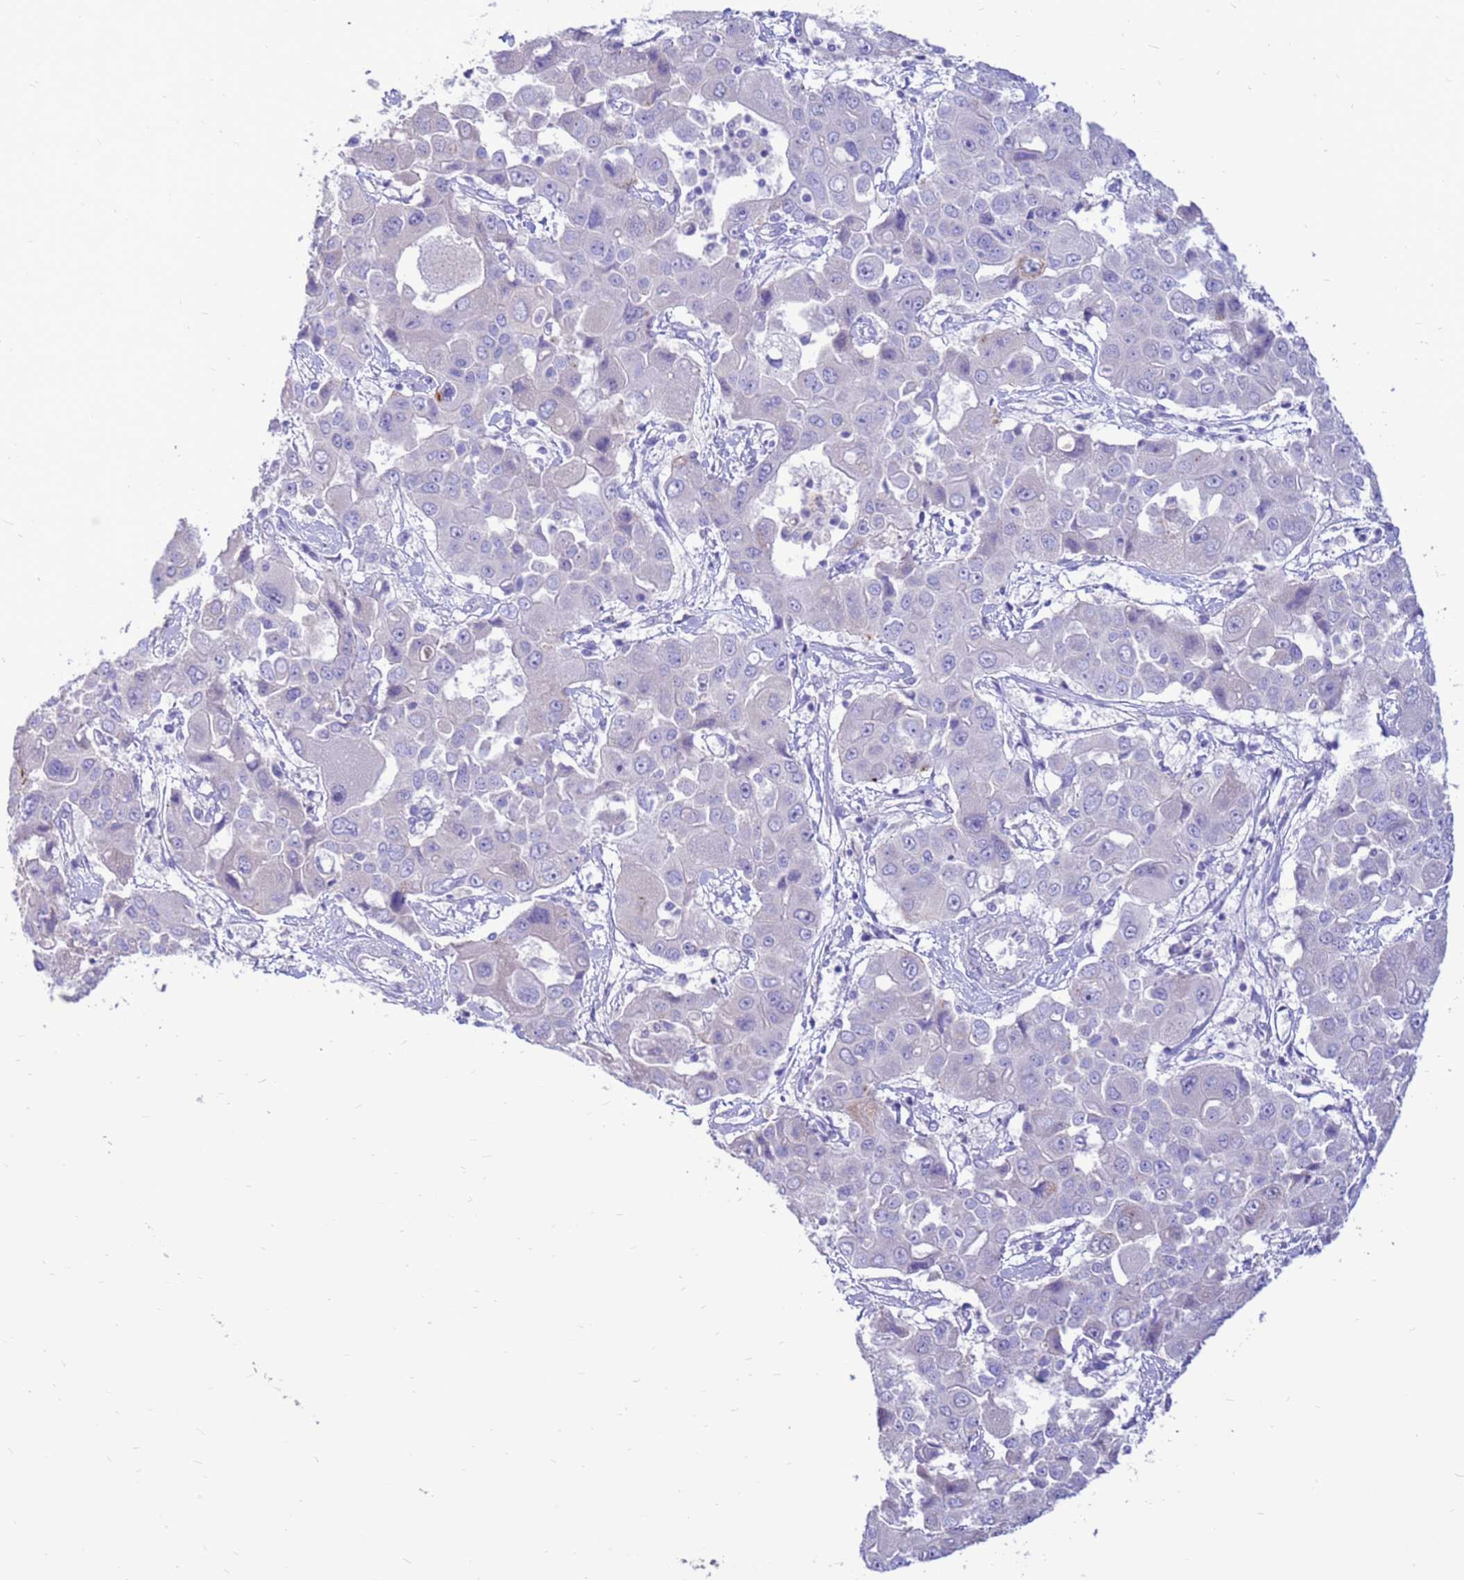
{"staining": {"intensity": "negative", "quantity": "none", "location": "none"}, "tissue": "liver cancer", "cell_type": "Tumor cells", "image_type": "cancer", "snomed": [{"axis": "morphology", "description": "Cholangiocarcinoma"}, {"axis": "topography", "description": "Liver"}], "caption": "Immunohistochemistry image of human liver cancer stained for a protein (brown), which shows no expression in tumor cells.", "gene": "PDE10A", "patient": {"sex": "male", "age": 67}}